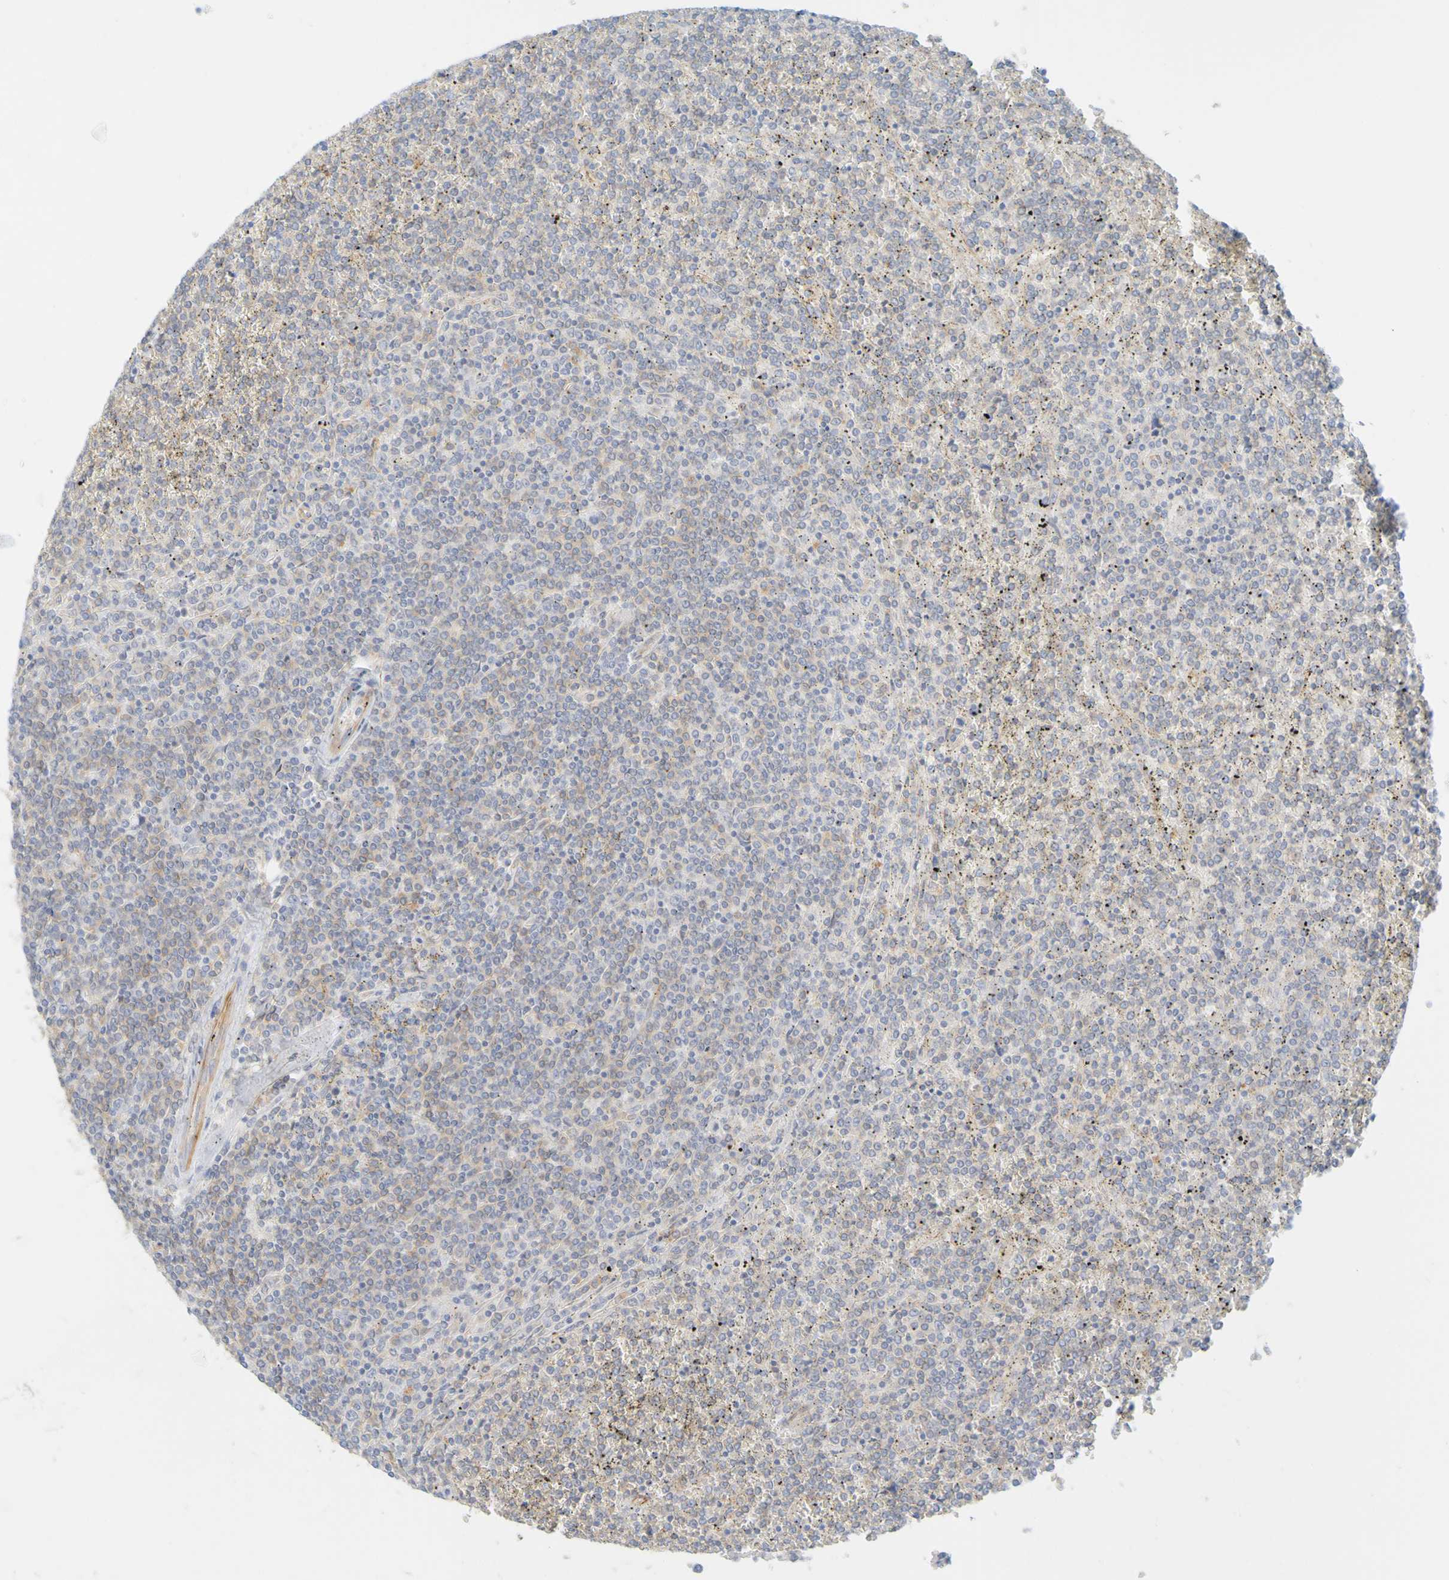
{"staining": {"intensity": "weak", "quantity": ">75%", "location": "cytoplasmic/membranous"}, "tissue": "lymphoma", "cell_type": "Tumor cells", "image_type": "cancer", "snomed": [{"axis": "morphology", "description": "Malignant lymphoma, non-Hodgkin's type, Low grade"}, {"axis": "topography", "description": "Spleen"}], "caption": "Protein expression analysis of human lymphoma reveals weak cytoplasmic/membranous staining in approximately >75% of tumor cells.", "gene": "APPL1", "patient": {"sex": "female", "age": 19}}